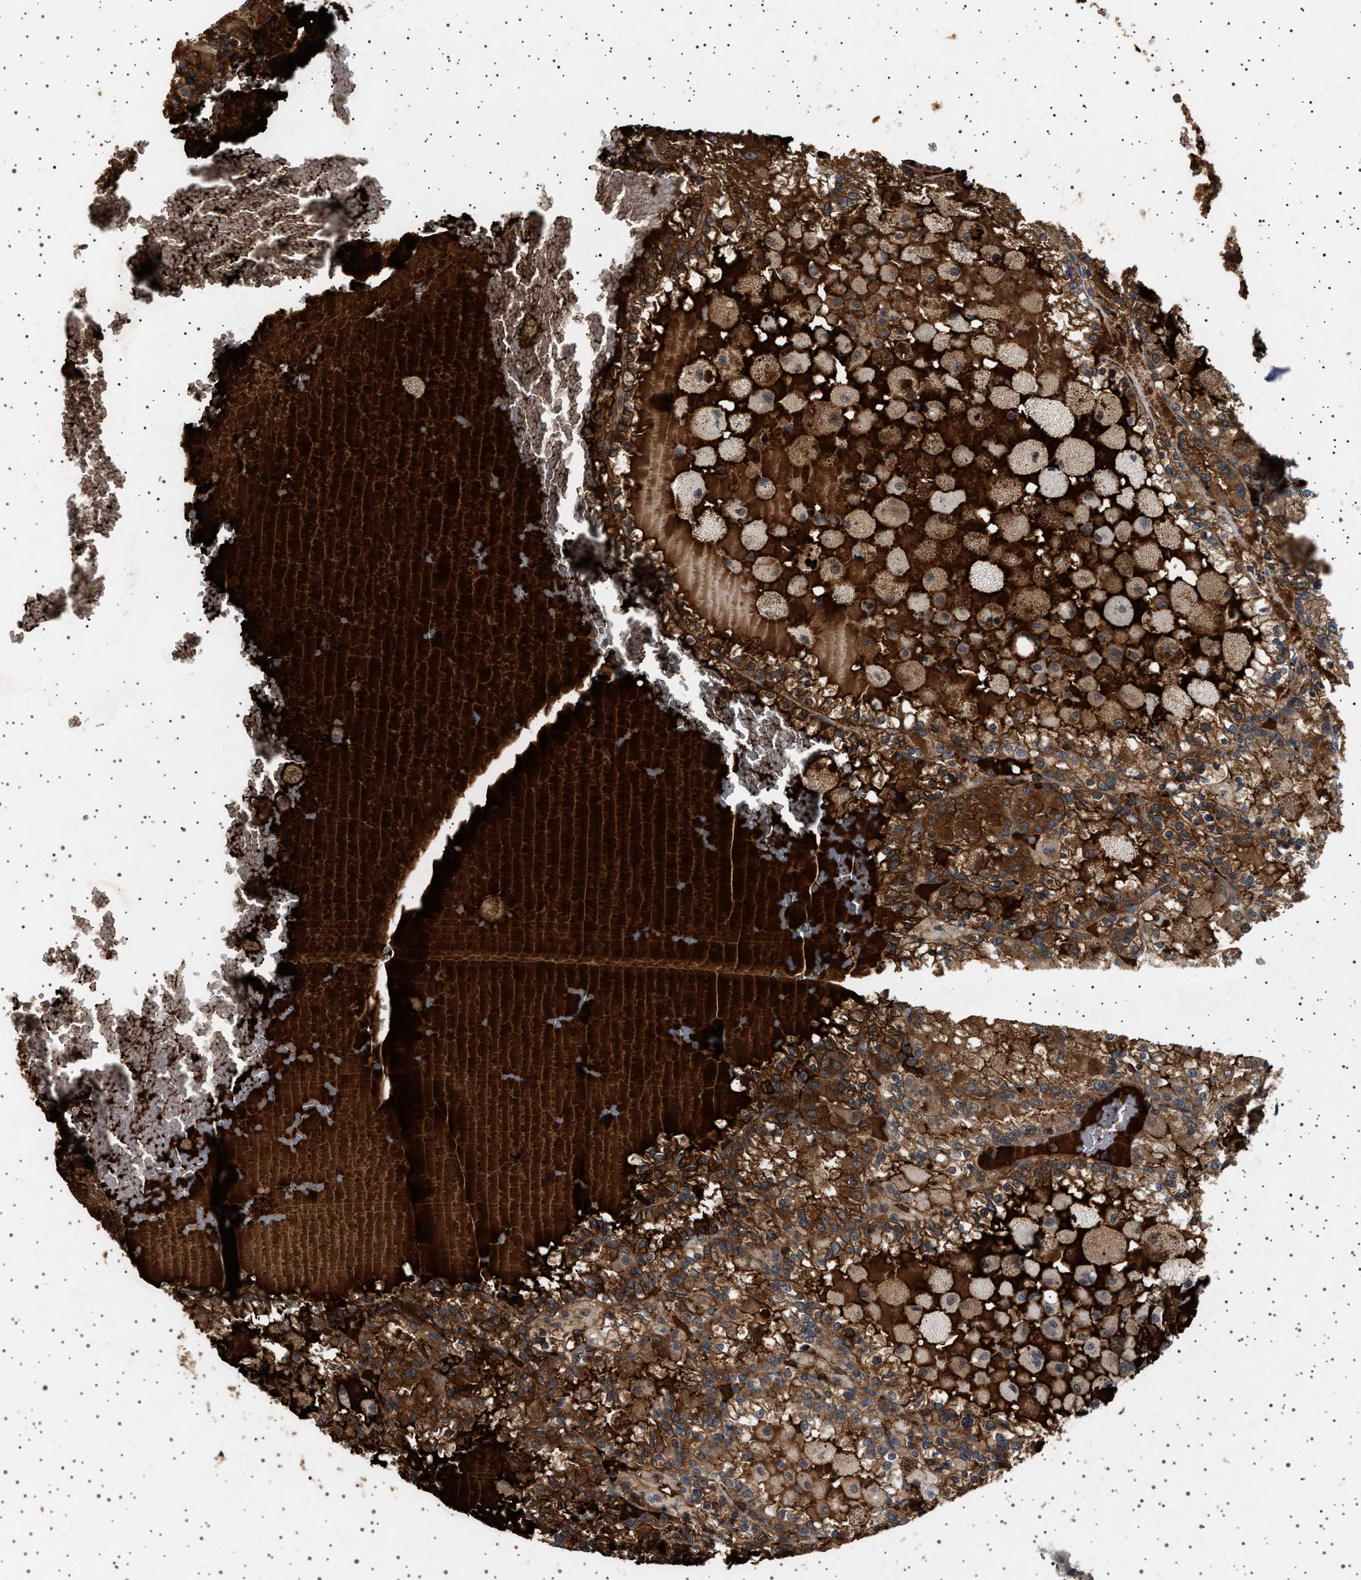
{"staining": {"intensity": "strong", "quantity": ">75%", "location": "cytoplasmic/membranous"}, "tissue": "renal cancer", "cell_type": "Tumor cells", "image_type": "cancer", "snomed": [{"axis": "morphology", "description": "Adenocarcinoma, NOS"}, {"axis": "topography", "description": "Kidney"}], "caption": "Human renal cancer stained with a brown dye shows strong cytoplasmic/membranous positive expression in about >75% of tumor cells.", "gene": "FICD", "patient": {"sex": "female", "age": 56}}